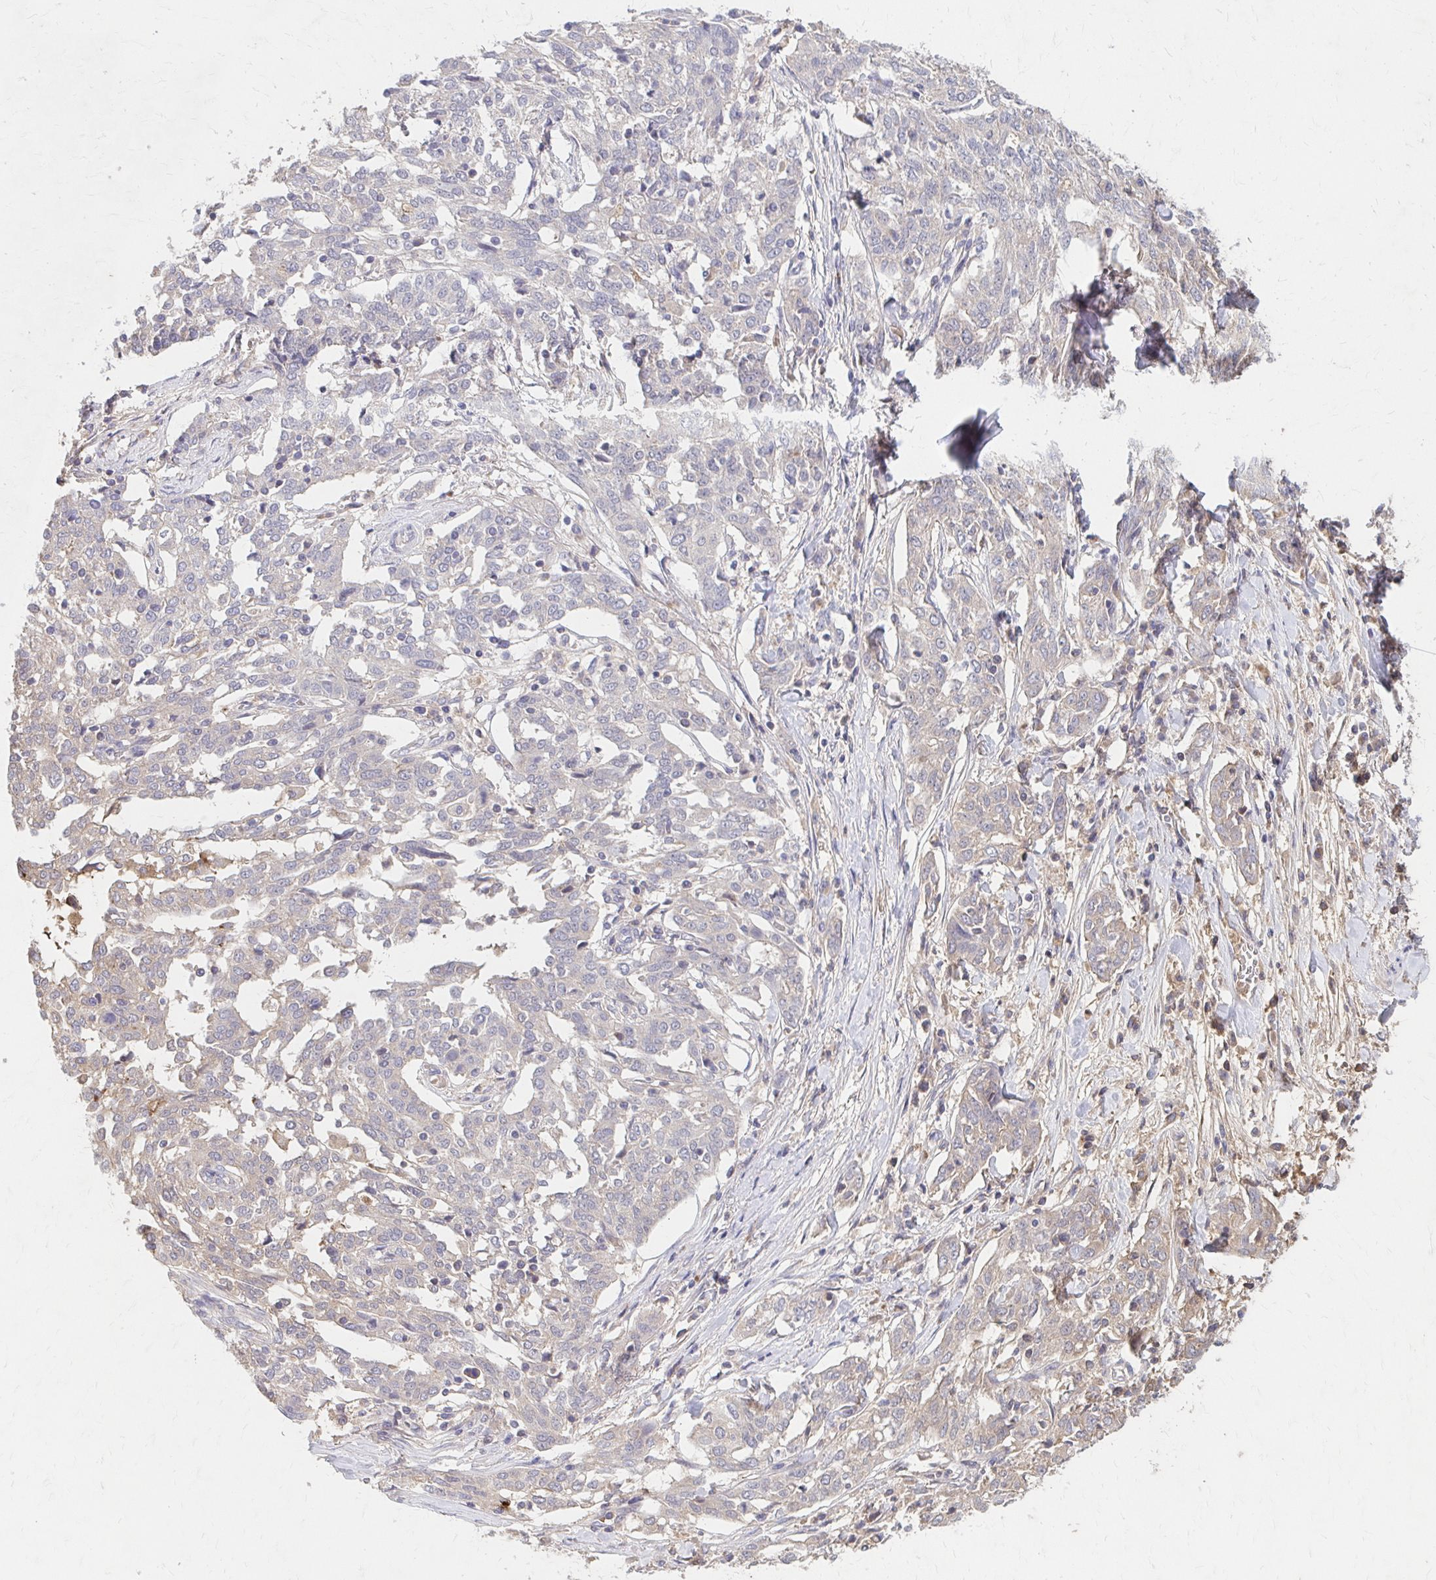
{"staining": {"intensity": "negative", "quantity": "none", "location": "none"}, "tissue": "ovarian cancer", "cell_type": "Tumor cells", "image_type": "cancer", "snomed": [{"axis": "morphology", "description": "Cystadenocarcinoma, serous, NOS"}, {"axis": "topography", "description": "Ovary"}], "caption": "Human ovarian cancer stained for a protein using immunohistochemistry (IHC) reveals no staining in tumor cells.", "gene": "HMGCS2", "patient": {"sex": "female", "age": 67}}